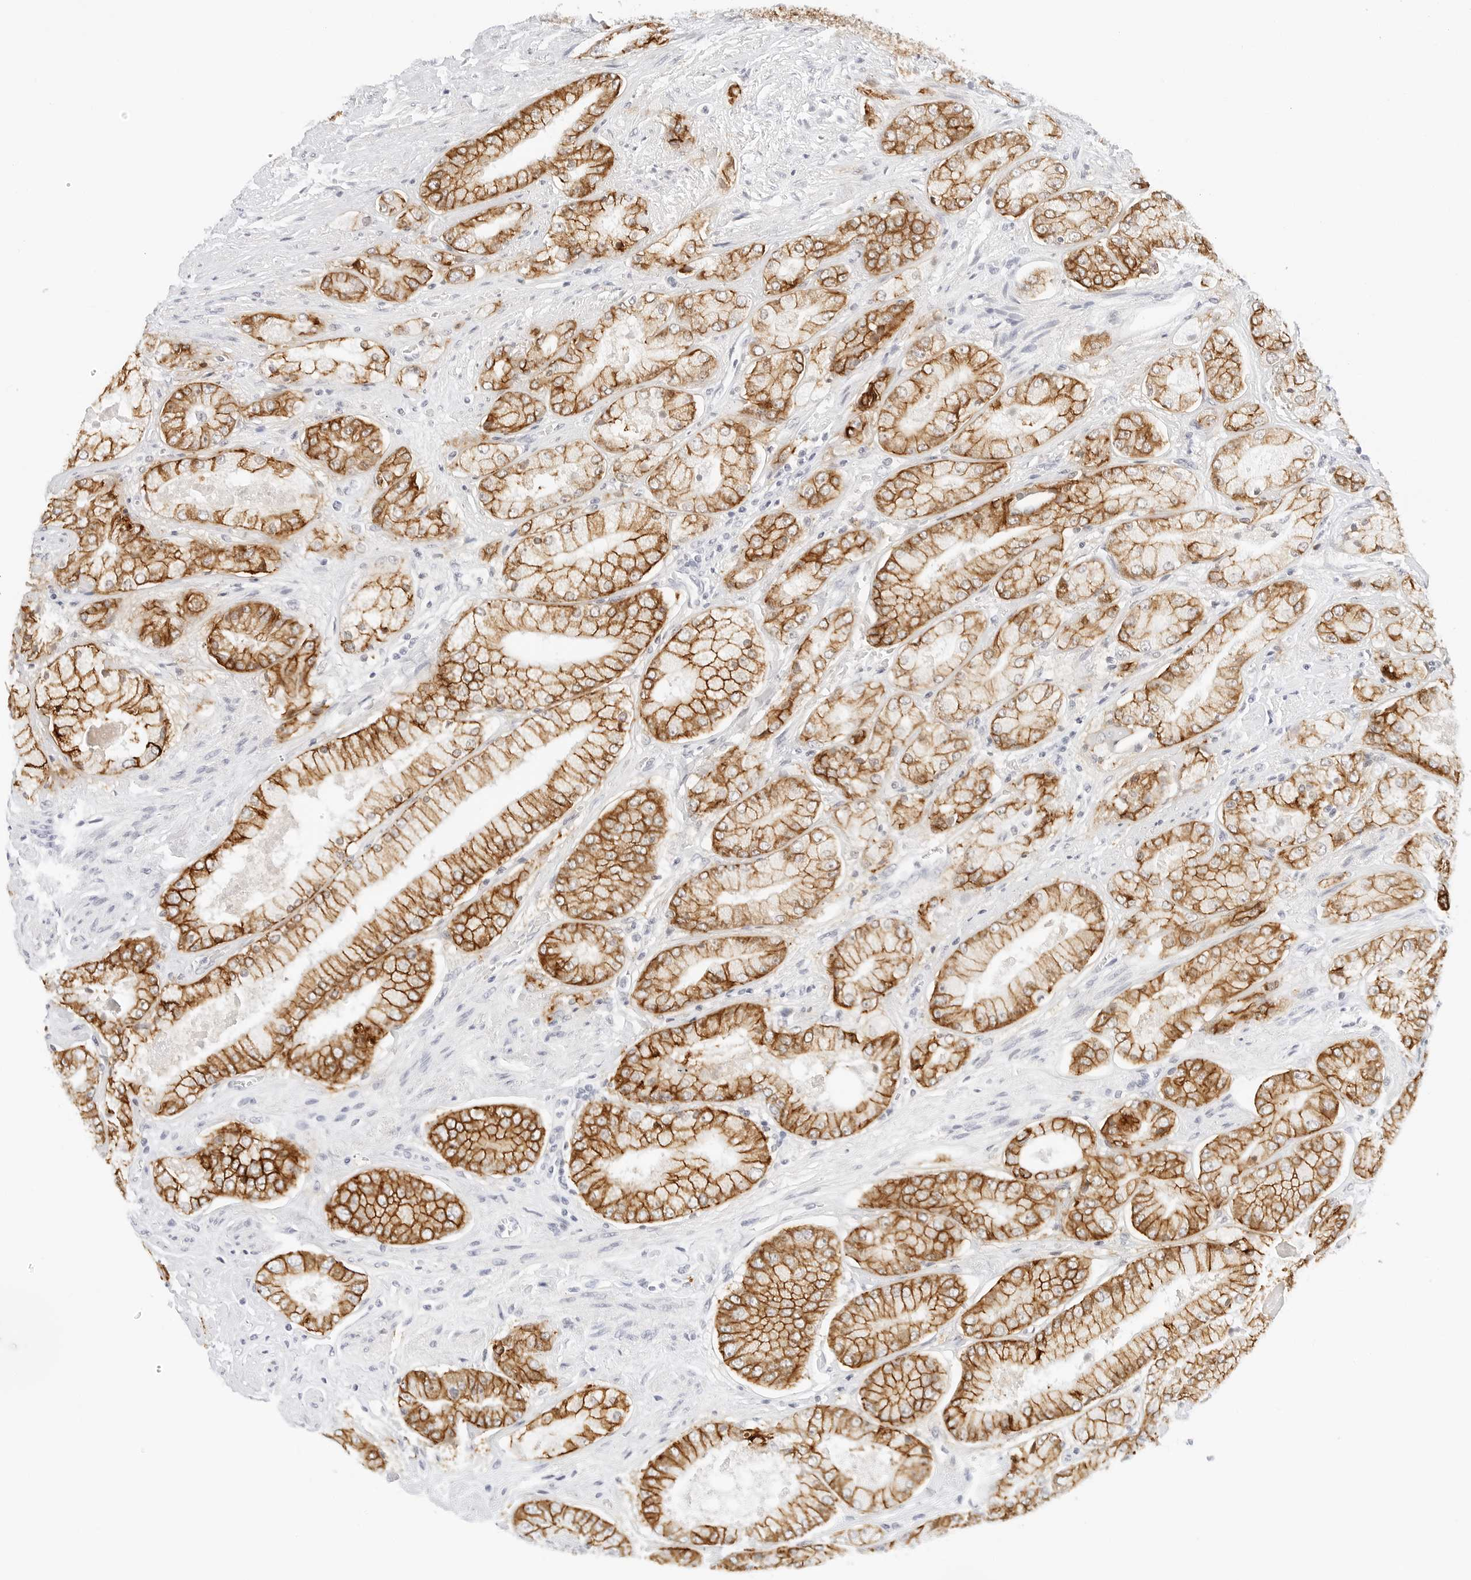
{"staining": {"intensity": "moderate", "quantity": ">75%", "location": "cytoplasmic/membranous"}, "tissue": "prostate cancer", "cell_type": "Tumor cells", "image_type": "cancer", "snomed": [{"axis": "morphology", "description": "Adenocarcinoma, High grade"}, {"axis": "topography", "description": "Prostate"}], "caption": "High-grade adenocarcinoma (prostate) tissue shows moderate cytoplasmic/membranous positivity in about >75% of tumor cells, visualized by immunohistochemistry.", "gene": "CDH1", "patient": {"sex": "male", "age": 58}}